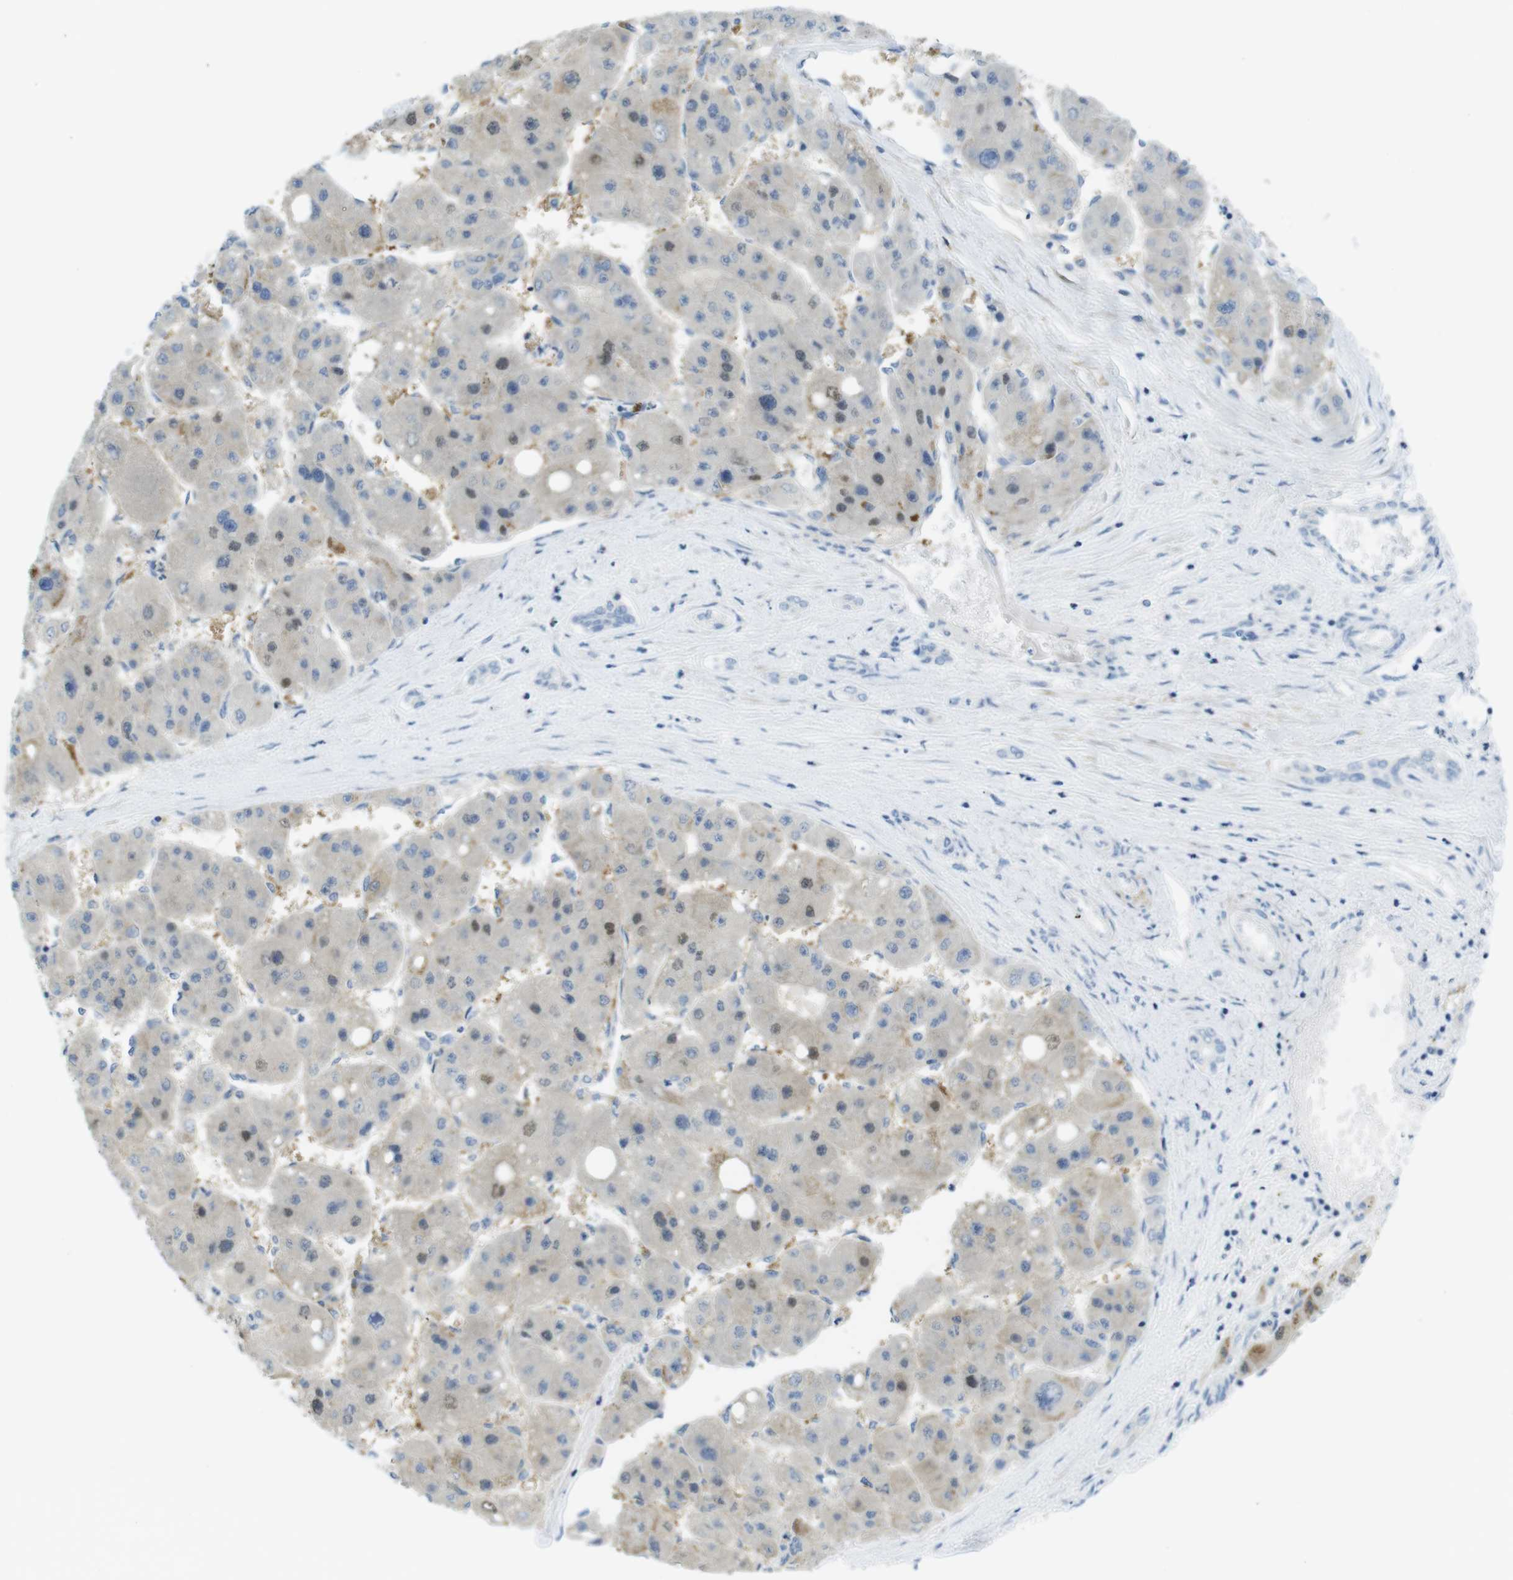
{"staining": {"intensity": "moderate", "quantity": "<25%", "location": "cytoplasmic/membranous,nuclear"}, "tissue": "liver cancer", "cell_type": "Tumor cells", "image_type": "cancer", "snomed": [{"axis": "morphology", "description": "Carcinoma, Hepatocellular, NOS"}, {"axis": "topography", "description": "Liver"}], "caption": "Tumor cells display low levels of moderate cytoplasmic/membranous and nuclear positivity in approximately <25% of cells in liver hepatocellular carcinoma.", "gene": "ASIC5", "patient": {"sex": "female", "age": 61}}